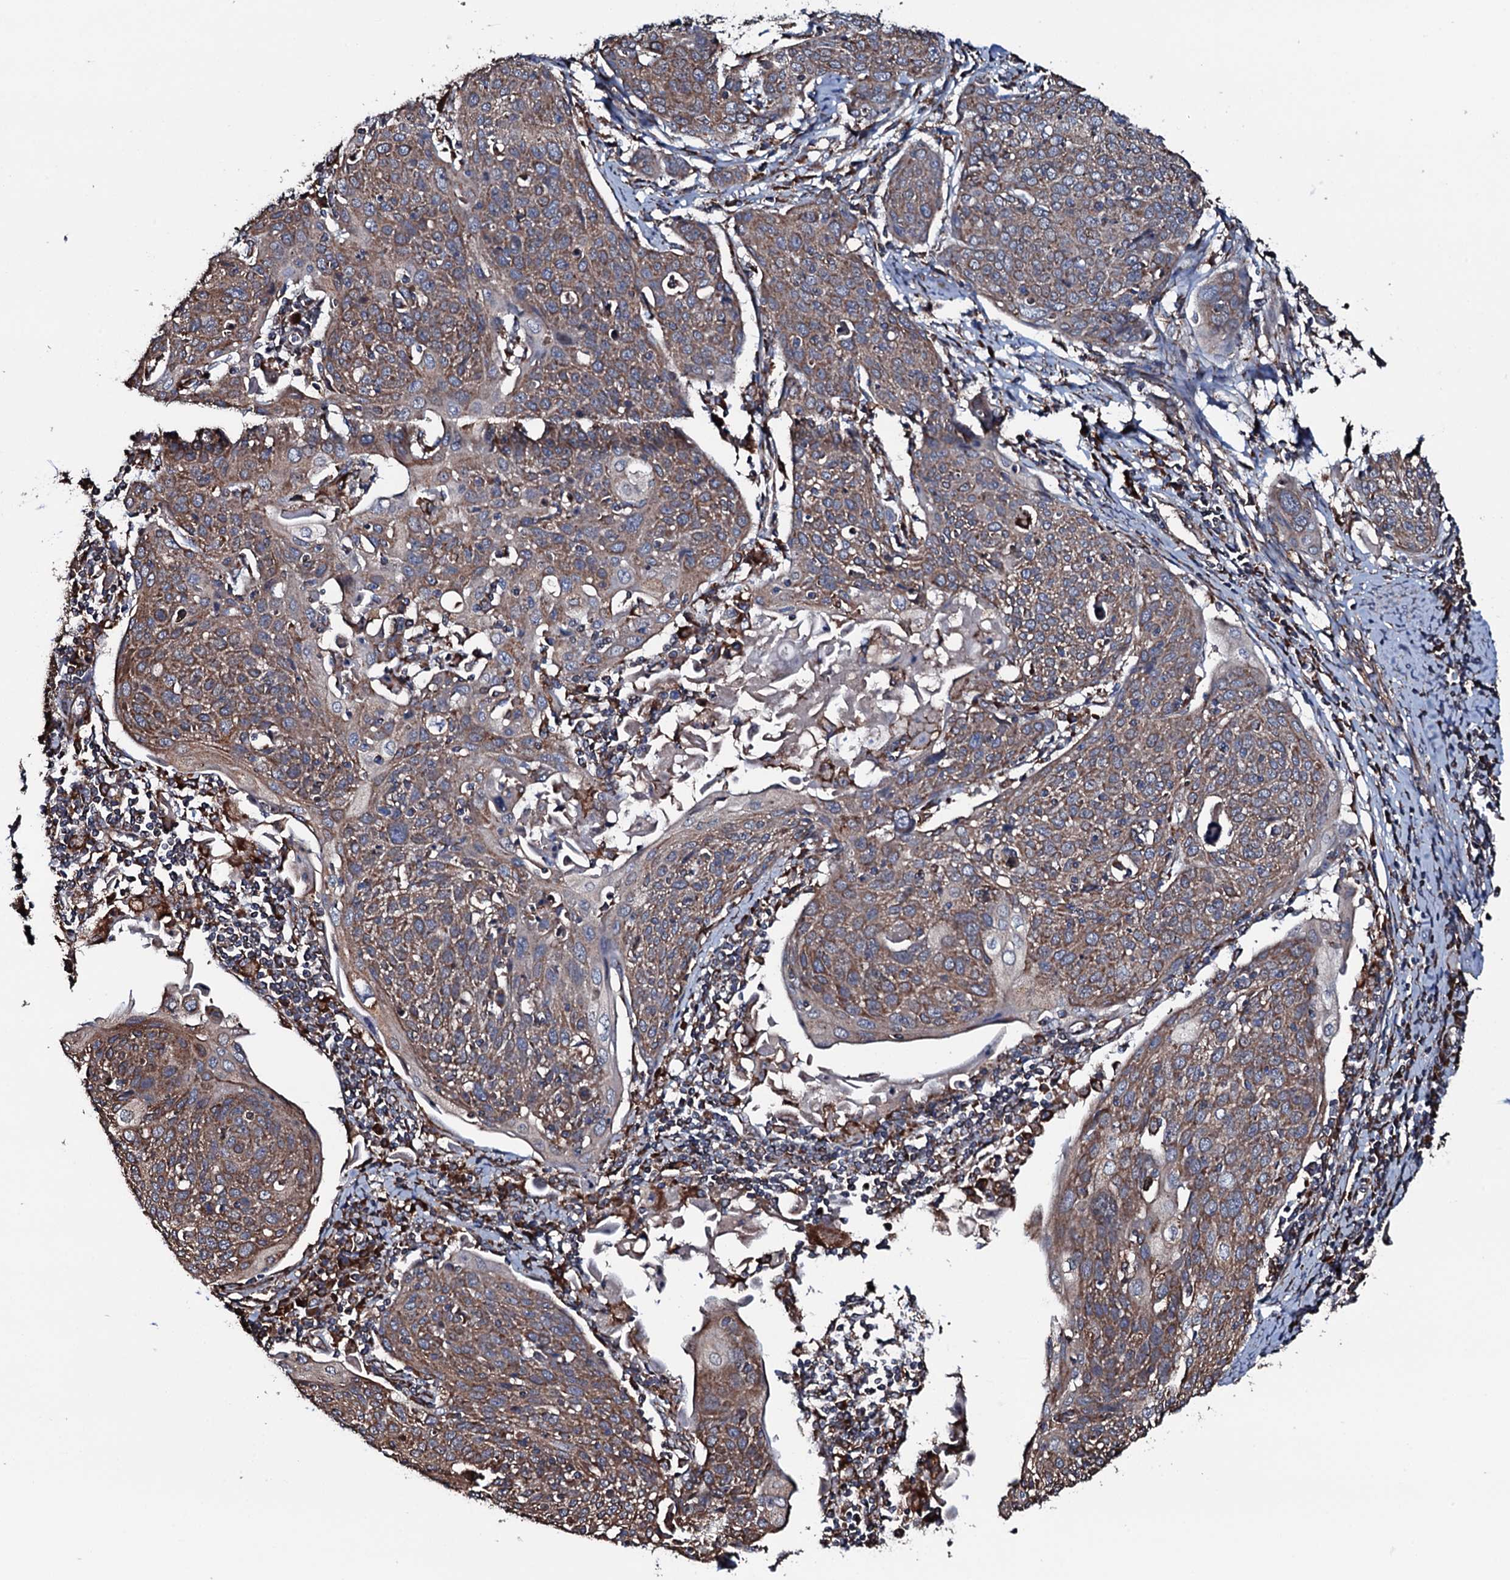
{"staining": {"intensity": "moderate", "quantity": ">75%", "location": "cytoplasmic/membranous"}, "tissue": "cervical cancer", "cell_type": "Tumor cells", "image_type": "cancer", "snomed": [{"axis": "morphology", "description": "Squamous cell carcinoma, NOS"}, {"axis": "topography", "description": "Cervix"}], "caption": "Protein expression analysis of human cervical cancer reveals moderate cytoplasmic/membranous staining in approximately >75% of tumor cells.", "gene": "RAB12", "patient": {"sex": "female", "age": 67}}